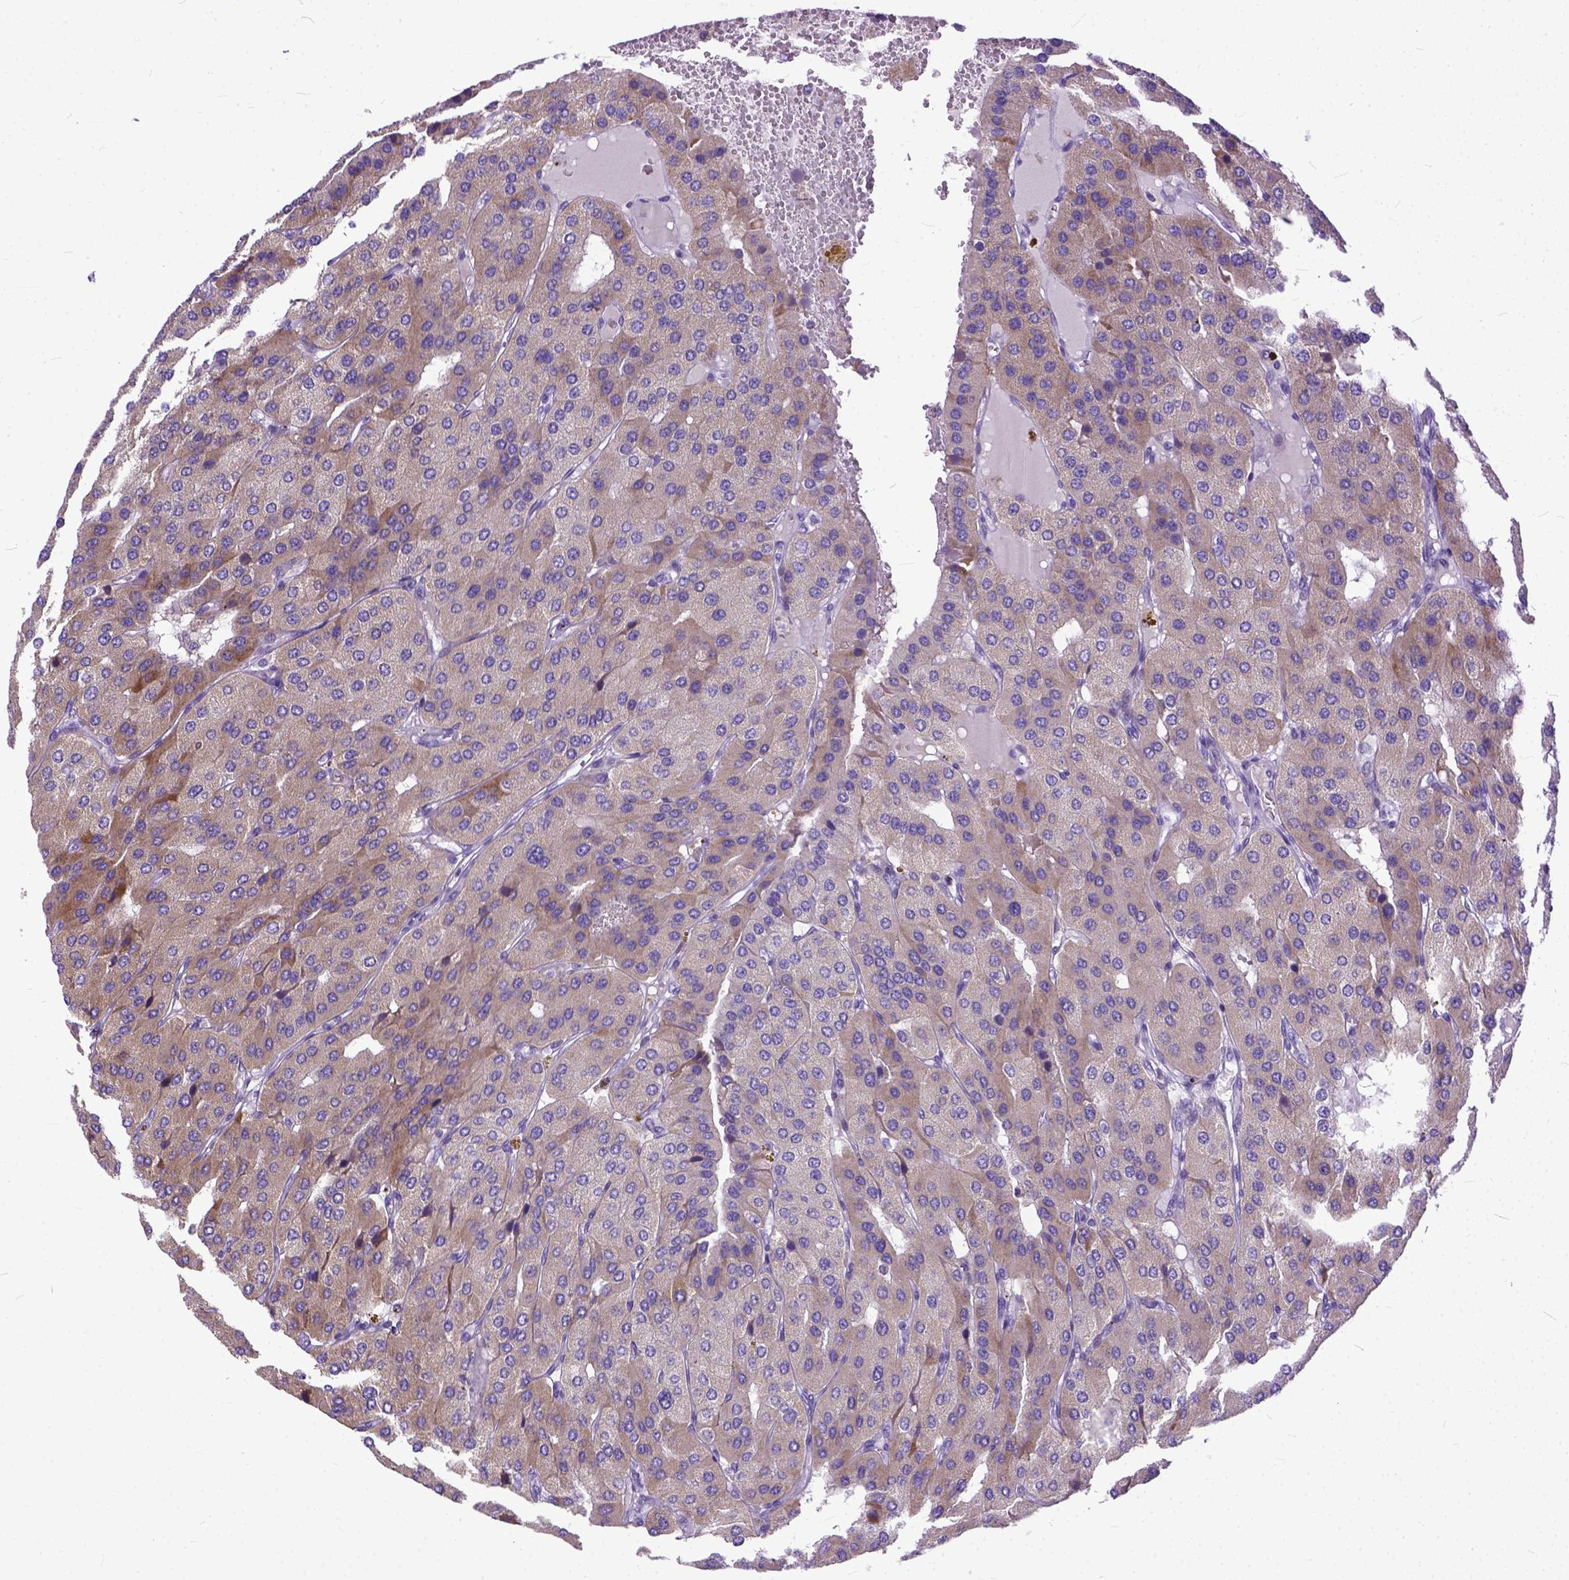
{"staining": {"intensity": "weak", "quantity": ">75%", "location": "cytoplasmic/membranous"}, "tissue": "parathyroid gland", "cell_type": "Glandular cells", "image_type": "normal", "snomed": [{"axis": "morphology", "description": "Normal tissue, NOS"}, {"axis": "morphology", "description": "Adenoma, NOS"}, {"axis": "topography", "description": "Parathyroid gland"}], "caption": "Brown immunohistochemical staining in unremarkable human parathyroid gland displays weak cytoplasmic/membranous staining in about >75% of glandular cells. (DAB (3,3'-diaminobenzidine) = brown stain, brightfield microscopy at high magnification).", "gene": "PLK5", "patient": {"sex": "female", "age": 86}}